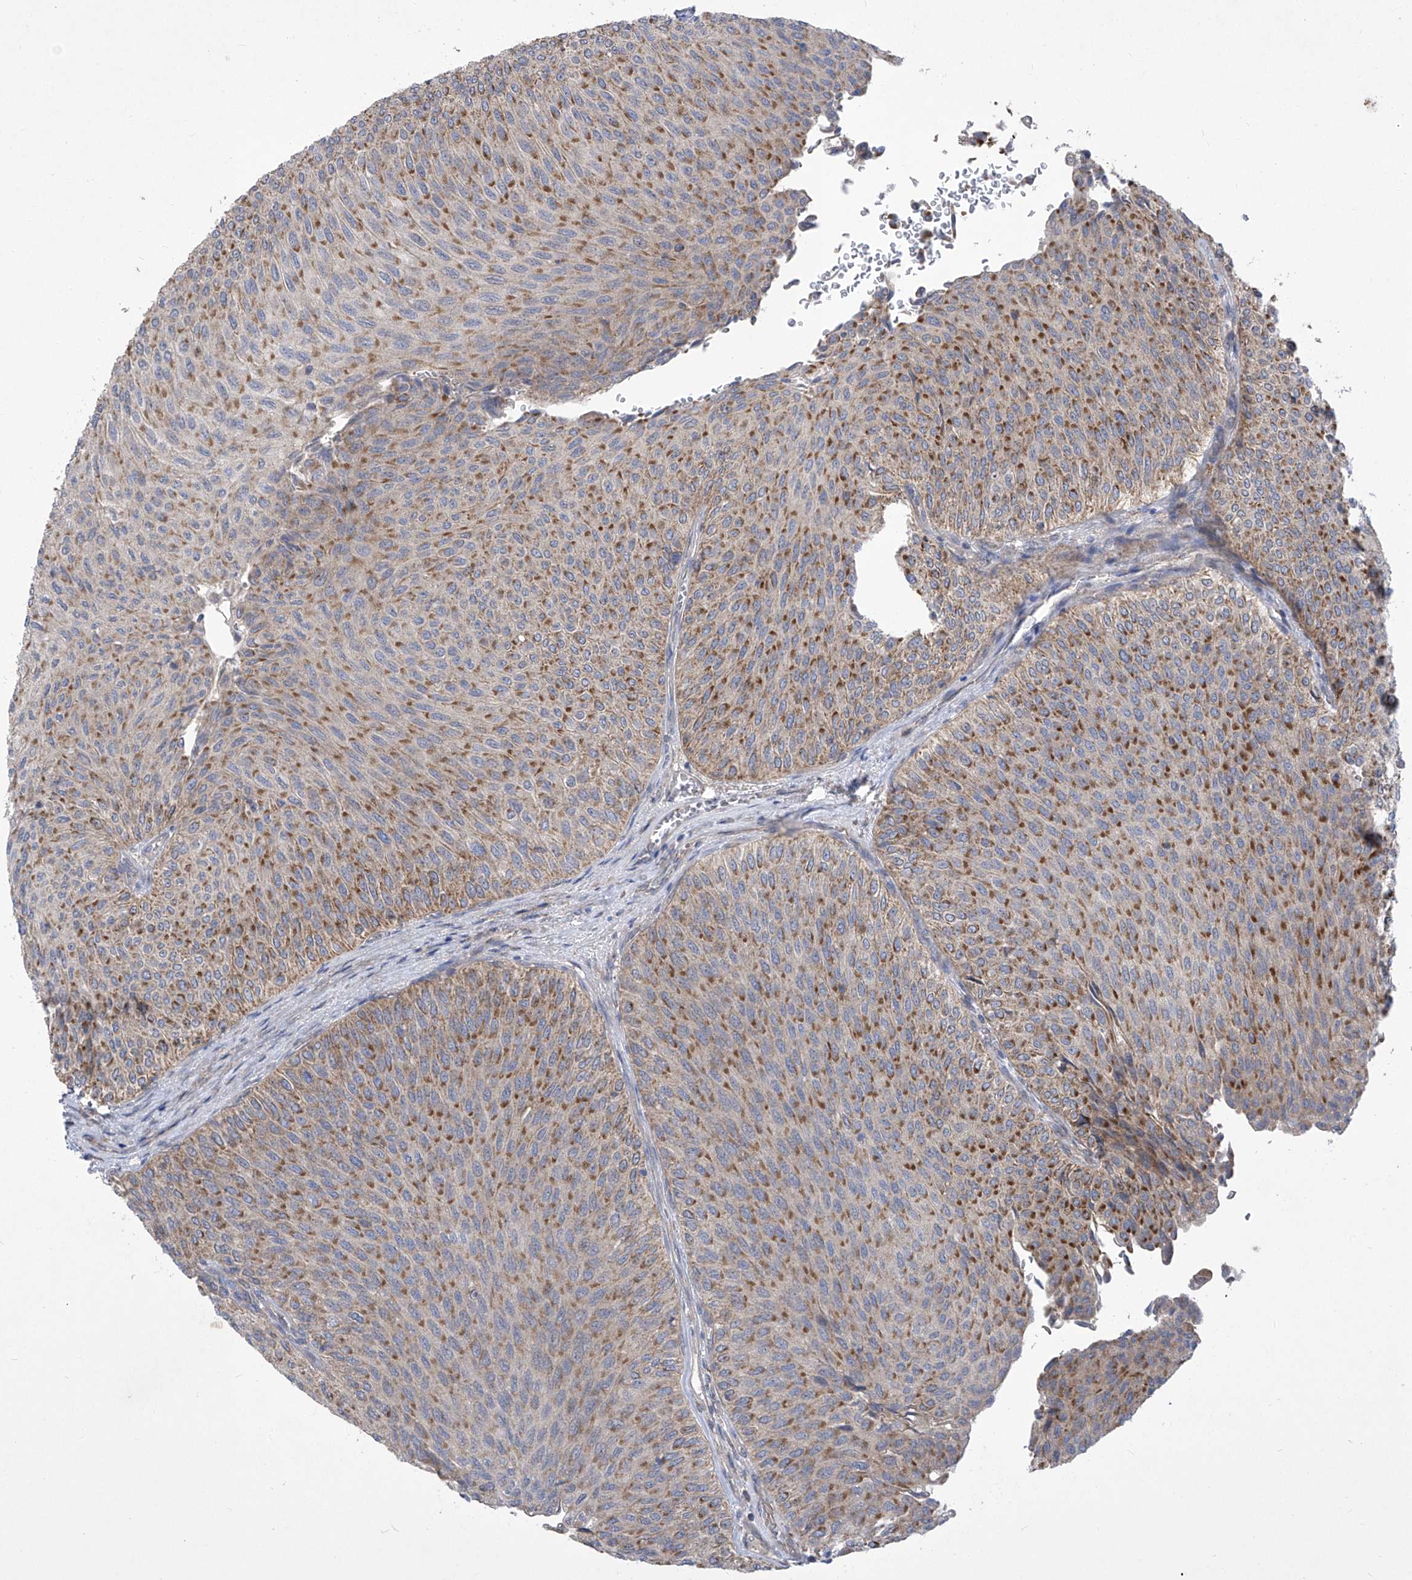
{"staining": {"intensity": "moderate", "quantity": ">75%", "location": "cytoplasmic/membranous"}, "tissue": "urothelial cancer", "cell_type": "Tumor cells", "image_type": "cancer", "snomed": [{"axis": "morphology", "description": "Urothelial carcinoma, Low grade"}, {"axis": "topography", "description": "Urinary bladder"}], "caption": "Tumor cells display medium levels of moderate cytoplasmic/membranous positivity in approximately >75% of cells in human urothelial cancer. The protein is stained brown, and the nuclei are stained in blue (DAB IHC with brightfield microscopy, high magnification).", "gene": "COQ3", "patient": {"sex": "male", "age": 78}}